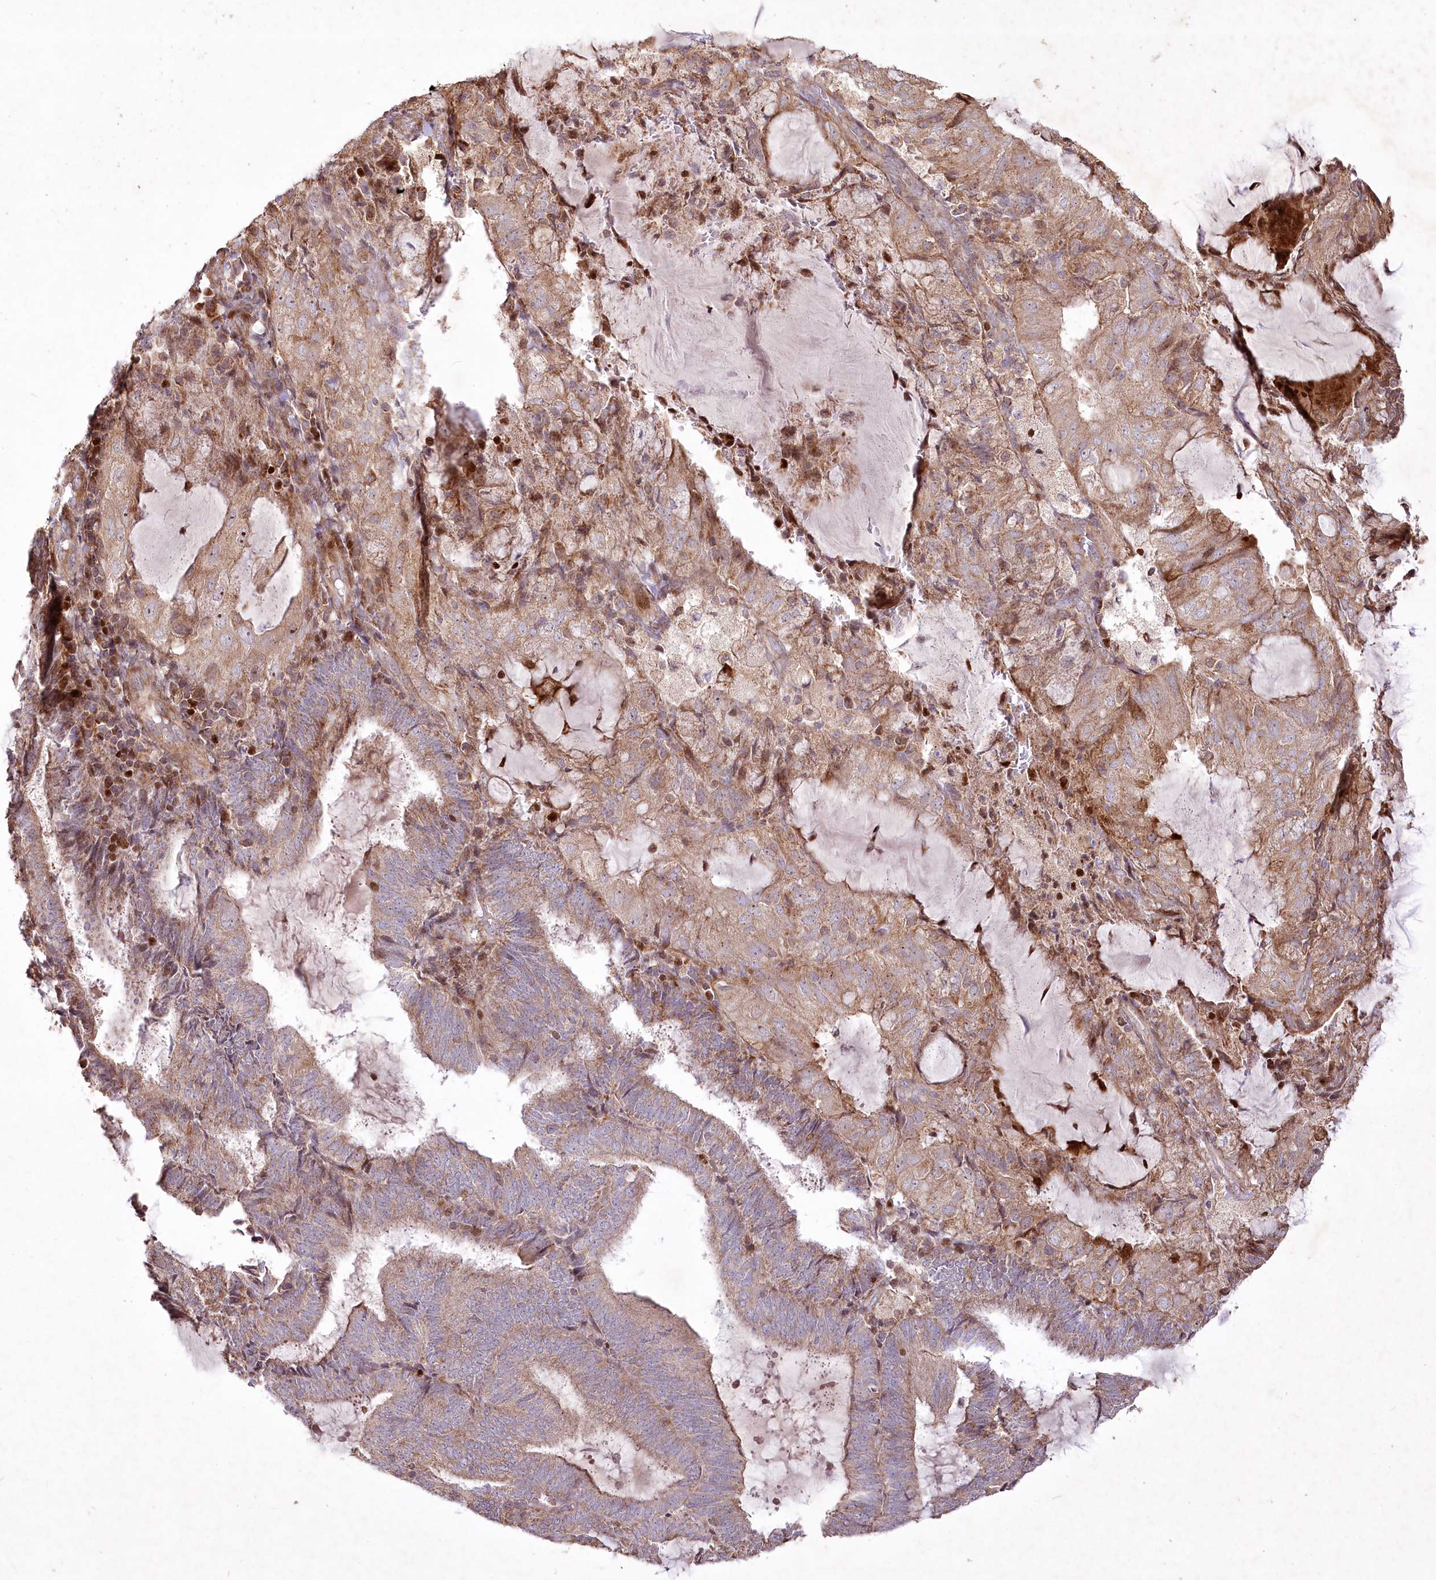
{"staining": {"intensity": "weak", "quantity": ">75%", "location": "cytoplasmic/membranous"}, "tissue": "endometrial cancer", "cell_type": "Tumor cells", "image_type": "cancer", "snomed": [{"axis": "morphology", "description": "Adenocarcinoma, NOS"}, {"axis": "topography", "description": "Endometrium"}], "caption": "A brown stain labels weak cytoplasmic/membranous staining of a protein in endometrial cancer (adenocarcinoma) tumor cells.", "gene": "PSTK", "patient": {"sex": "female", "age": 81}}